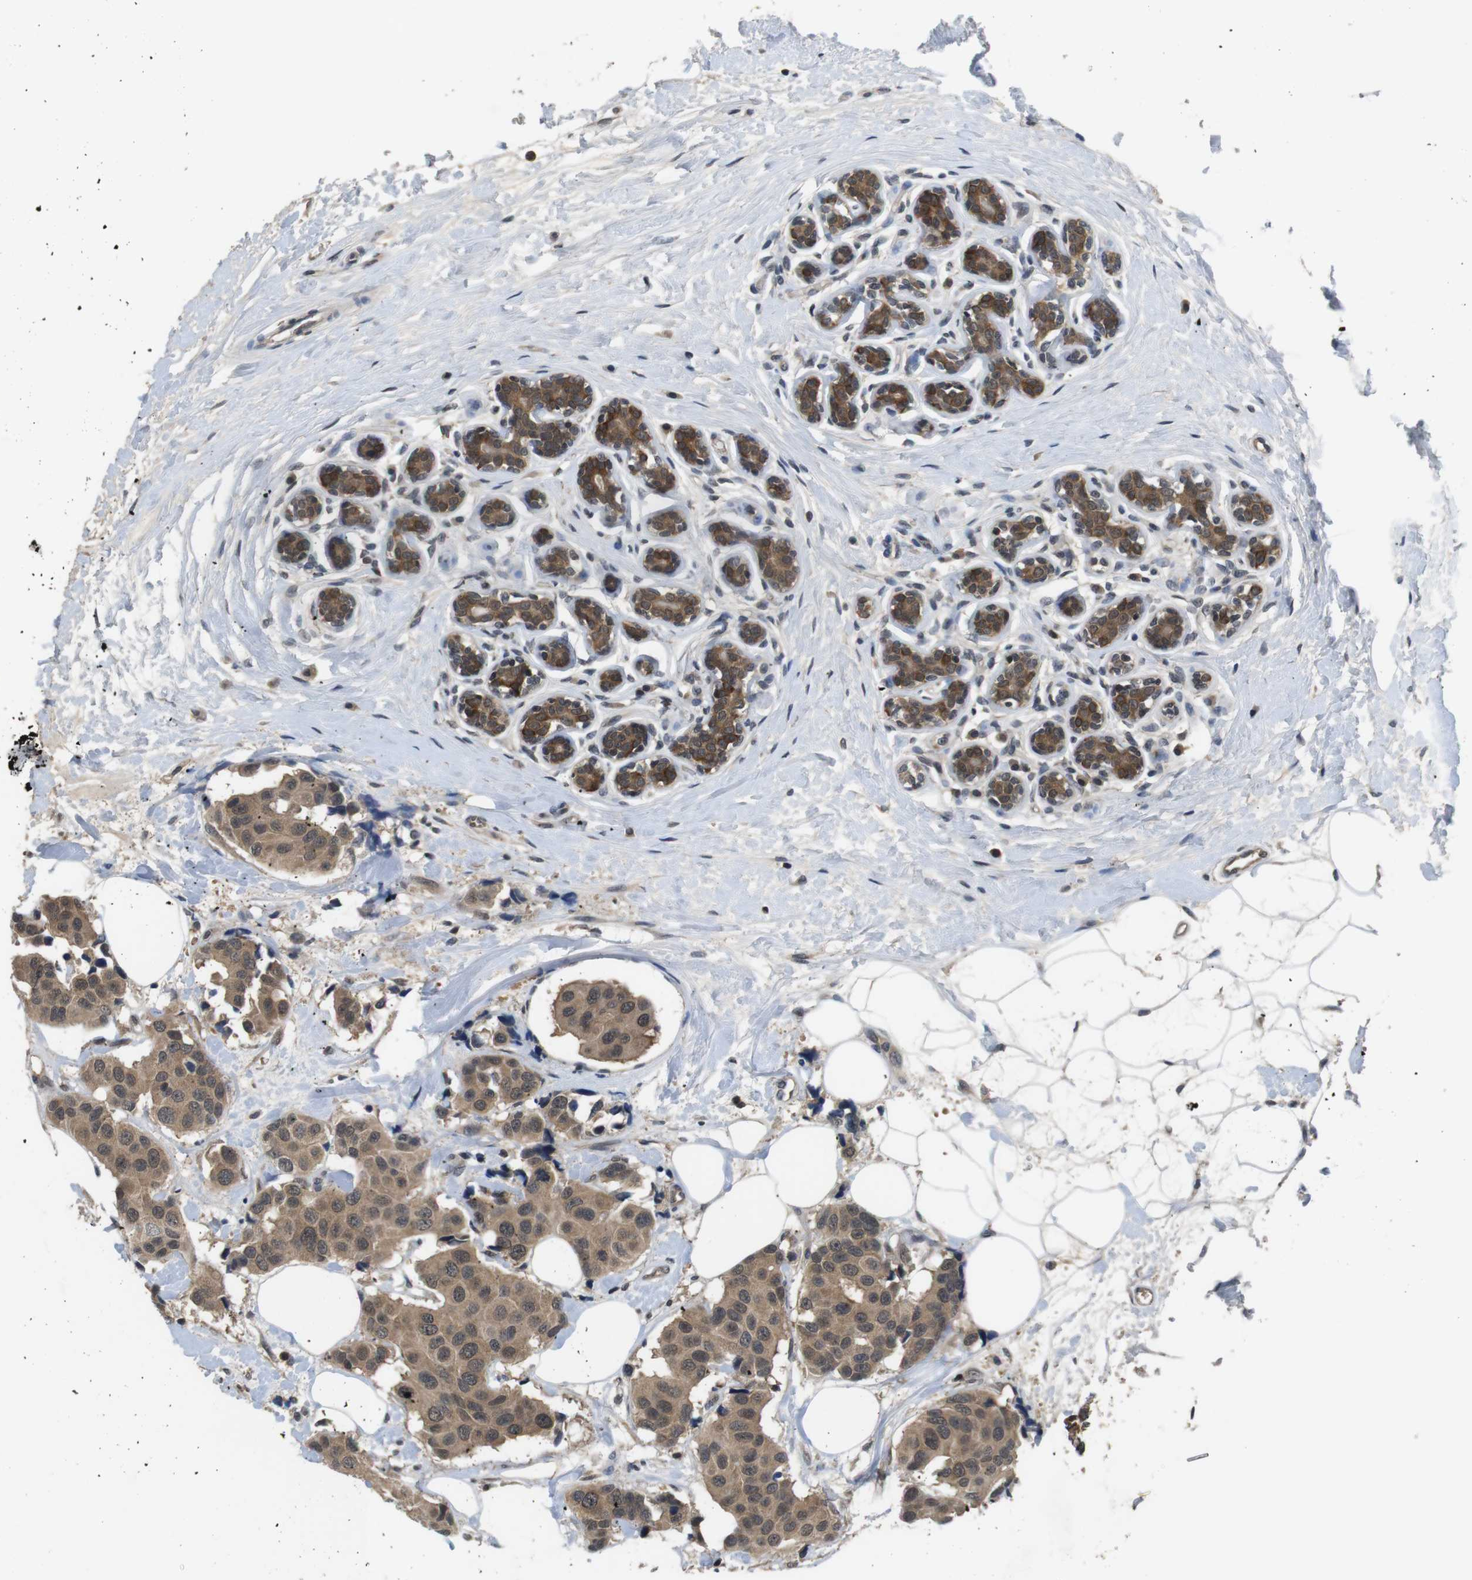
{"staining": {"intensity": "weak", "quantity": ">75%", "location": "cytoplasmic/membranous"}, "tissue": "breast cancer", "cell_type": "Tumor cells", "image_type": "cancer", "snomed": [{"axis": "morphology", "description": "Normal tissue, NOS"}, {"axis": "morphology", "description": "Duct carcinoma"}, {"axis": "topography", "description": "Breast"}], "caption": "Approximately >75% of tumor cells in human infiltrating ductal carcinoma (breast) reveal weak cytoplasmic/membranous protein expression as visualized by brown immunohistochemical staining.", "gene": "FADD", "patient": {"sex": "female", "age": 39}}